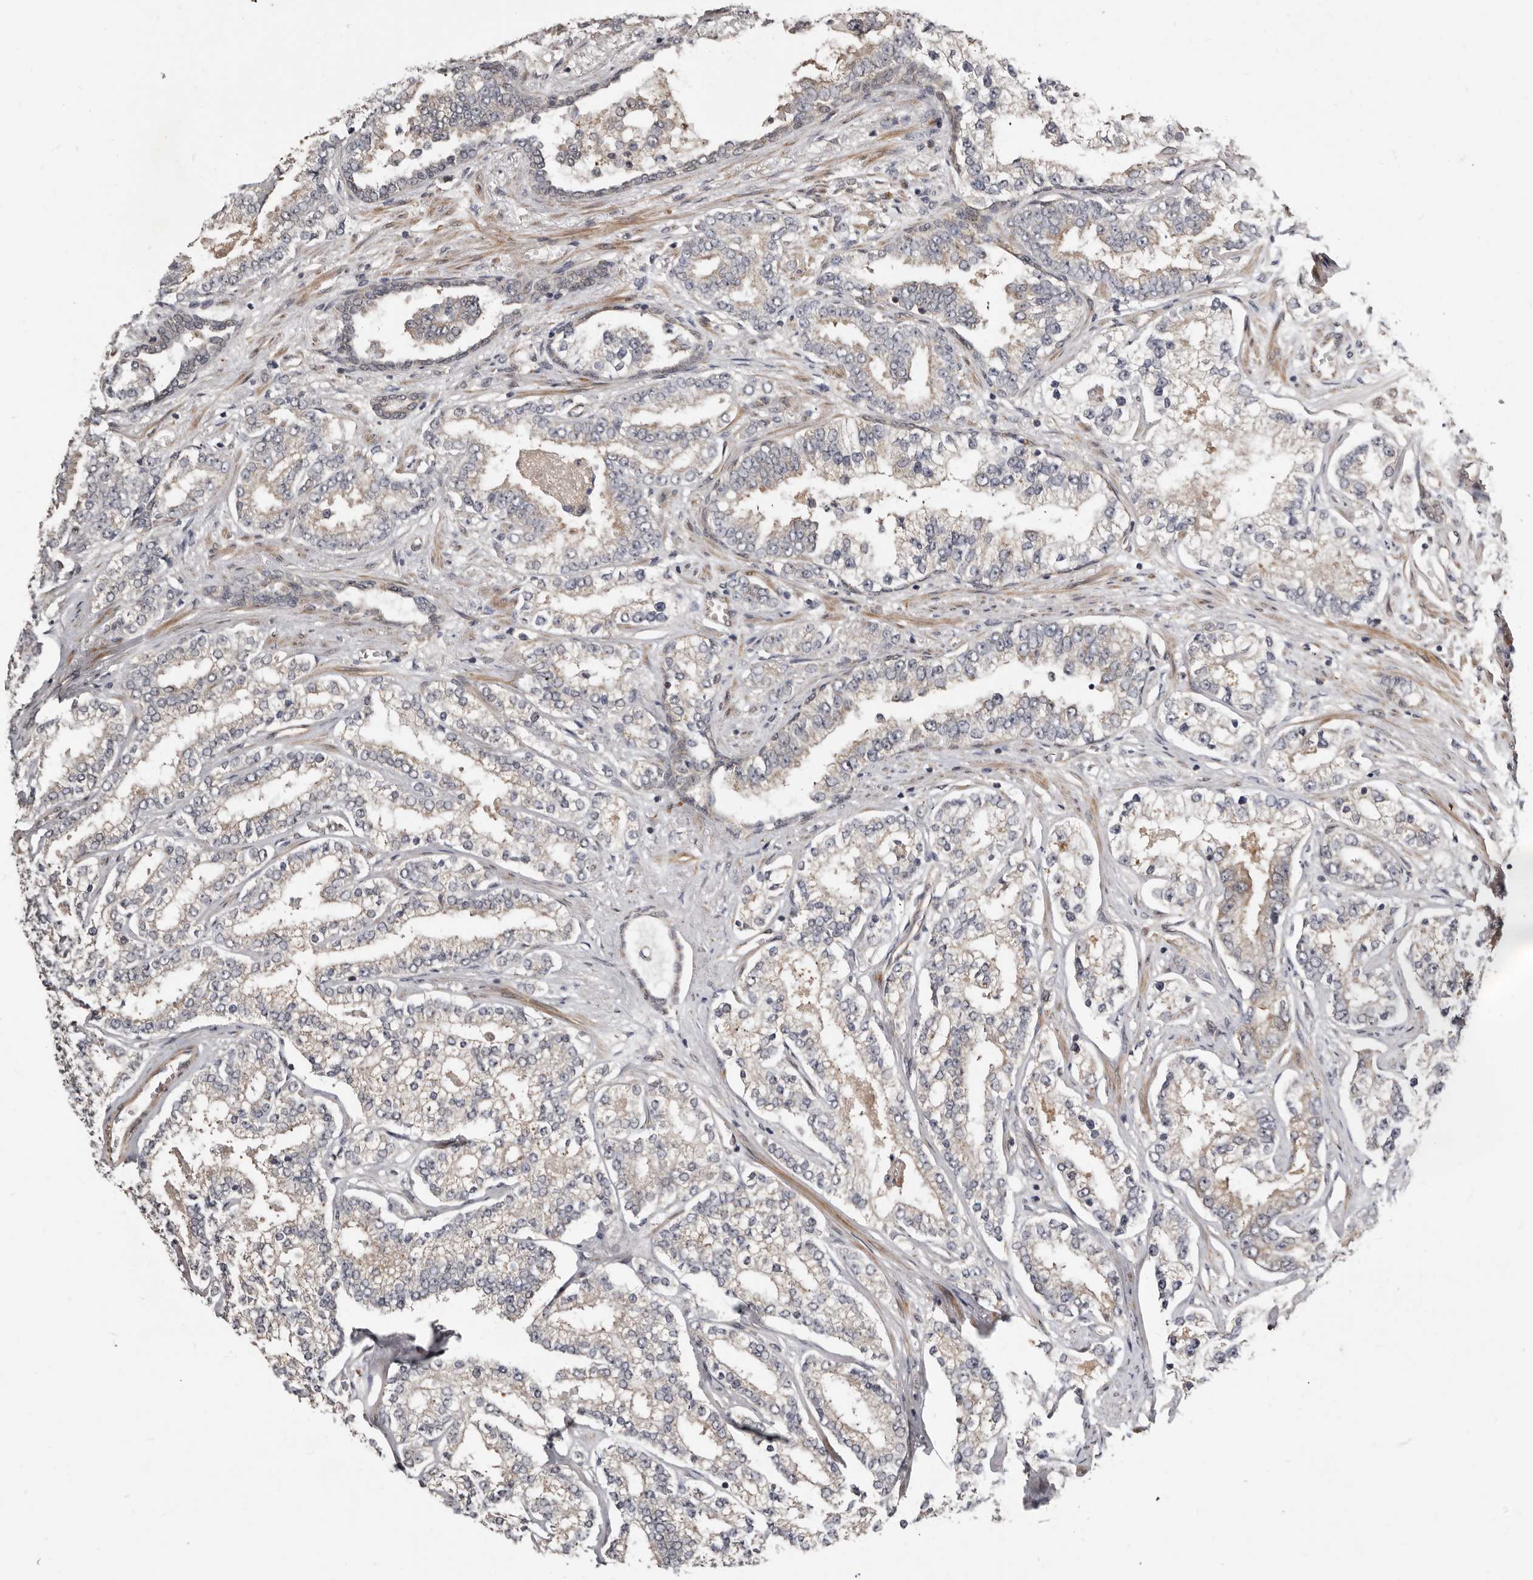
{"staining": {"intensity": "weak", "quantity": "<25%", "location": "cytoplasmic/membranous"}, "tissue": "prostate cancer", "cell_type": "Tumor cells", "image_type": "cancer", "snomed": [{"axis": "morphology", "description": "Normal tissue, NOS"}, {"axis": "morphology", "description": "Adenocarcinoma, High grade"}, {"axis": "topography", "description": "Prostate"}], "caption": "A high-resolution image shows IHC staining of prostate cancer (high-grade adenocarcinoma), which displays no significant staining in tumor cells.", "gene": "SBDS", "patient": {"sex": "male", "age": 83}}